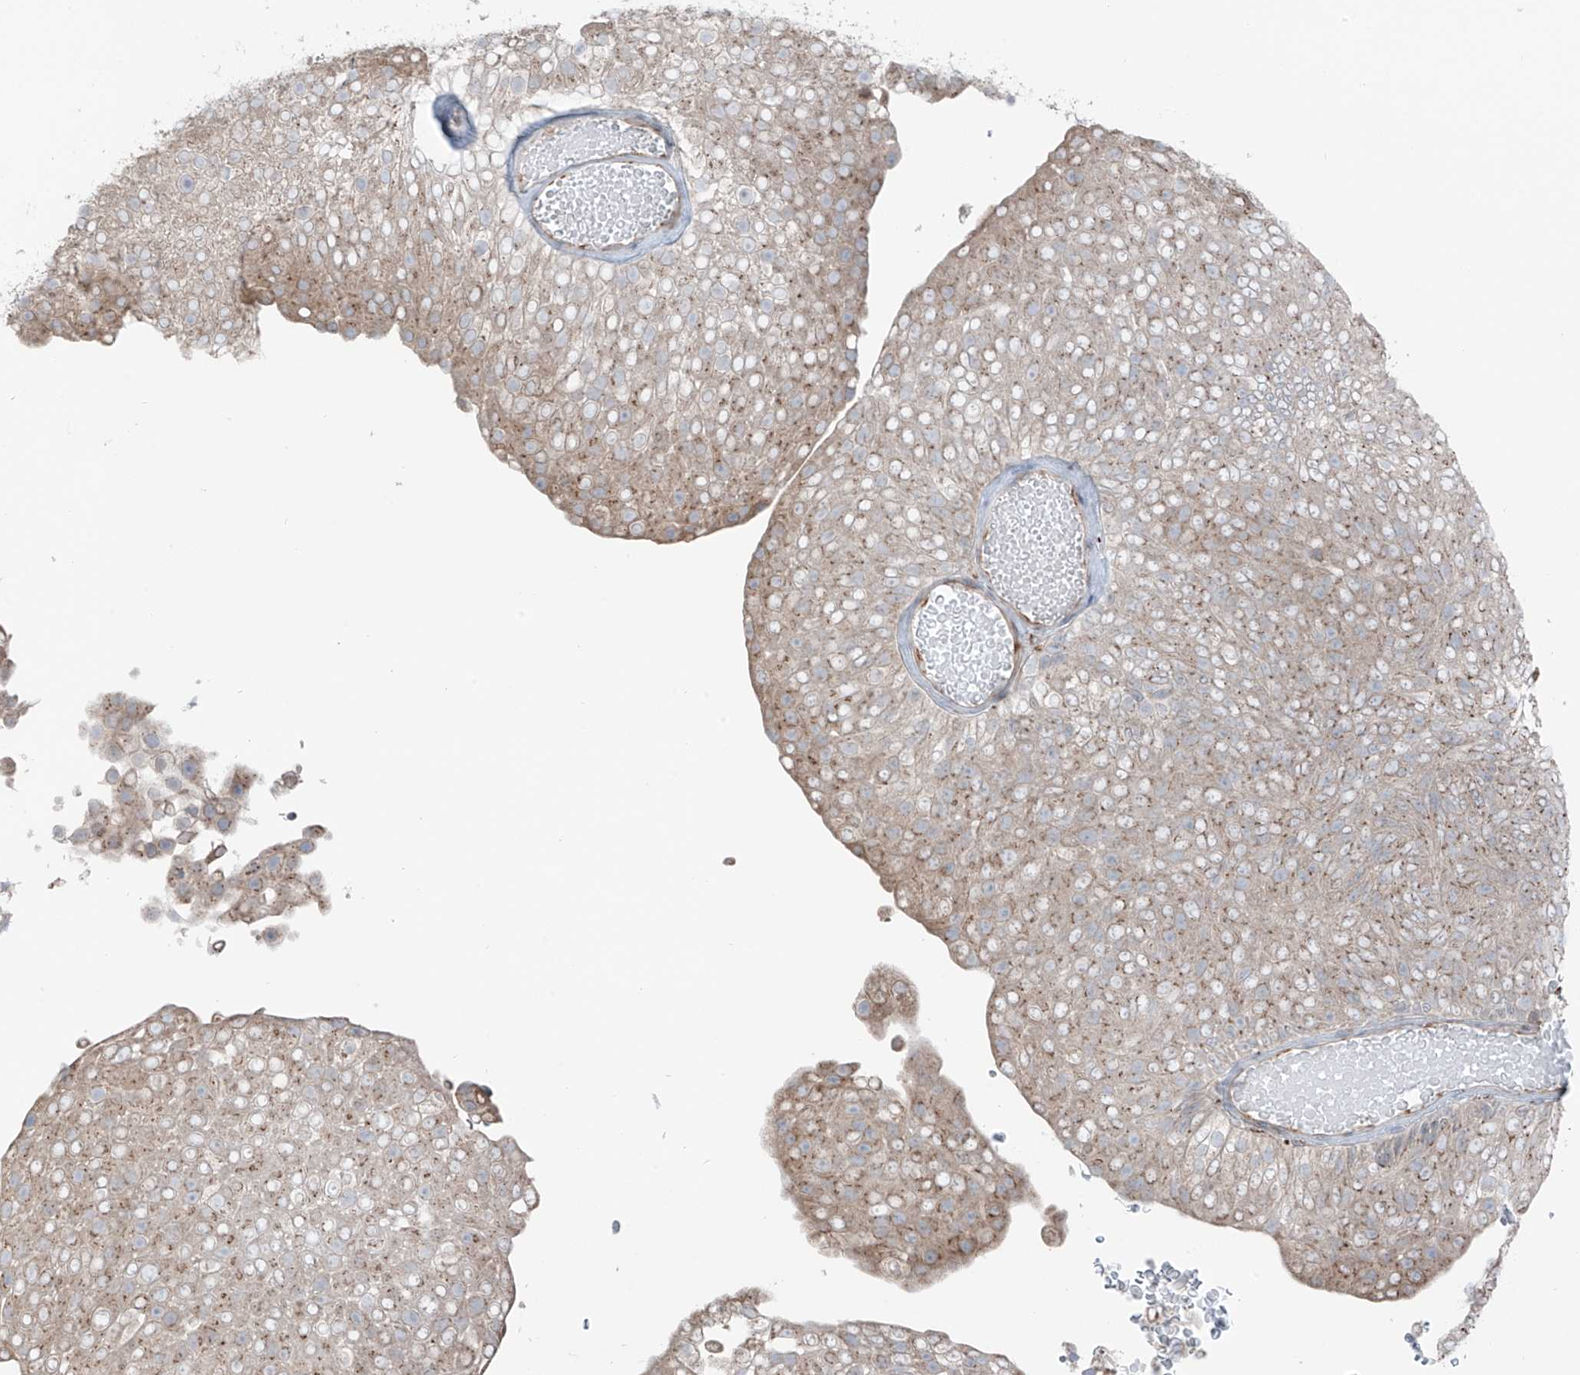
{"staining": {"intensity": "weak", "quantity": ">75%", "location": "cytoplasmic/membranous"}, "tissue": "urothelial cancer", "cell_type": "Tumor cells", "image_type": "cancer", "snomed": [{"axis": "morphology", "description": "Urothelial carcinoma, Low grade"}, {"axis": "topography", "description": "Urinary bladder"}], "caption": "About >75% of tumor cells in human low-grade urothelial carcinoma display weak cytoplasmic/membranous protein expression as visualized by brown immunohistochemical staining.", "gene": "ERLEC1", "patient": {"sex": "male", "age": 78}}